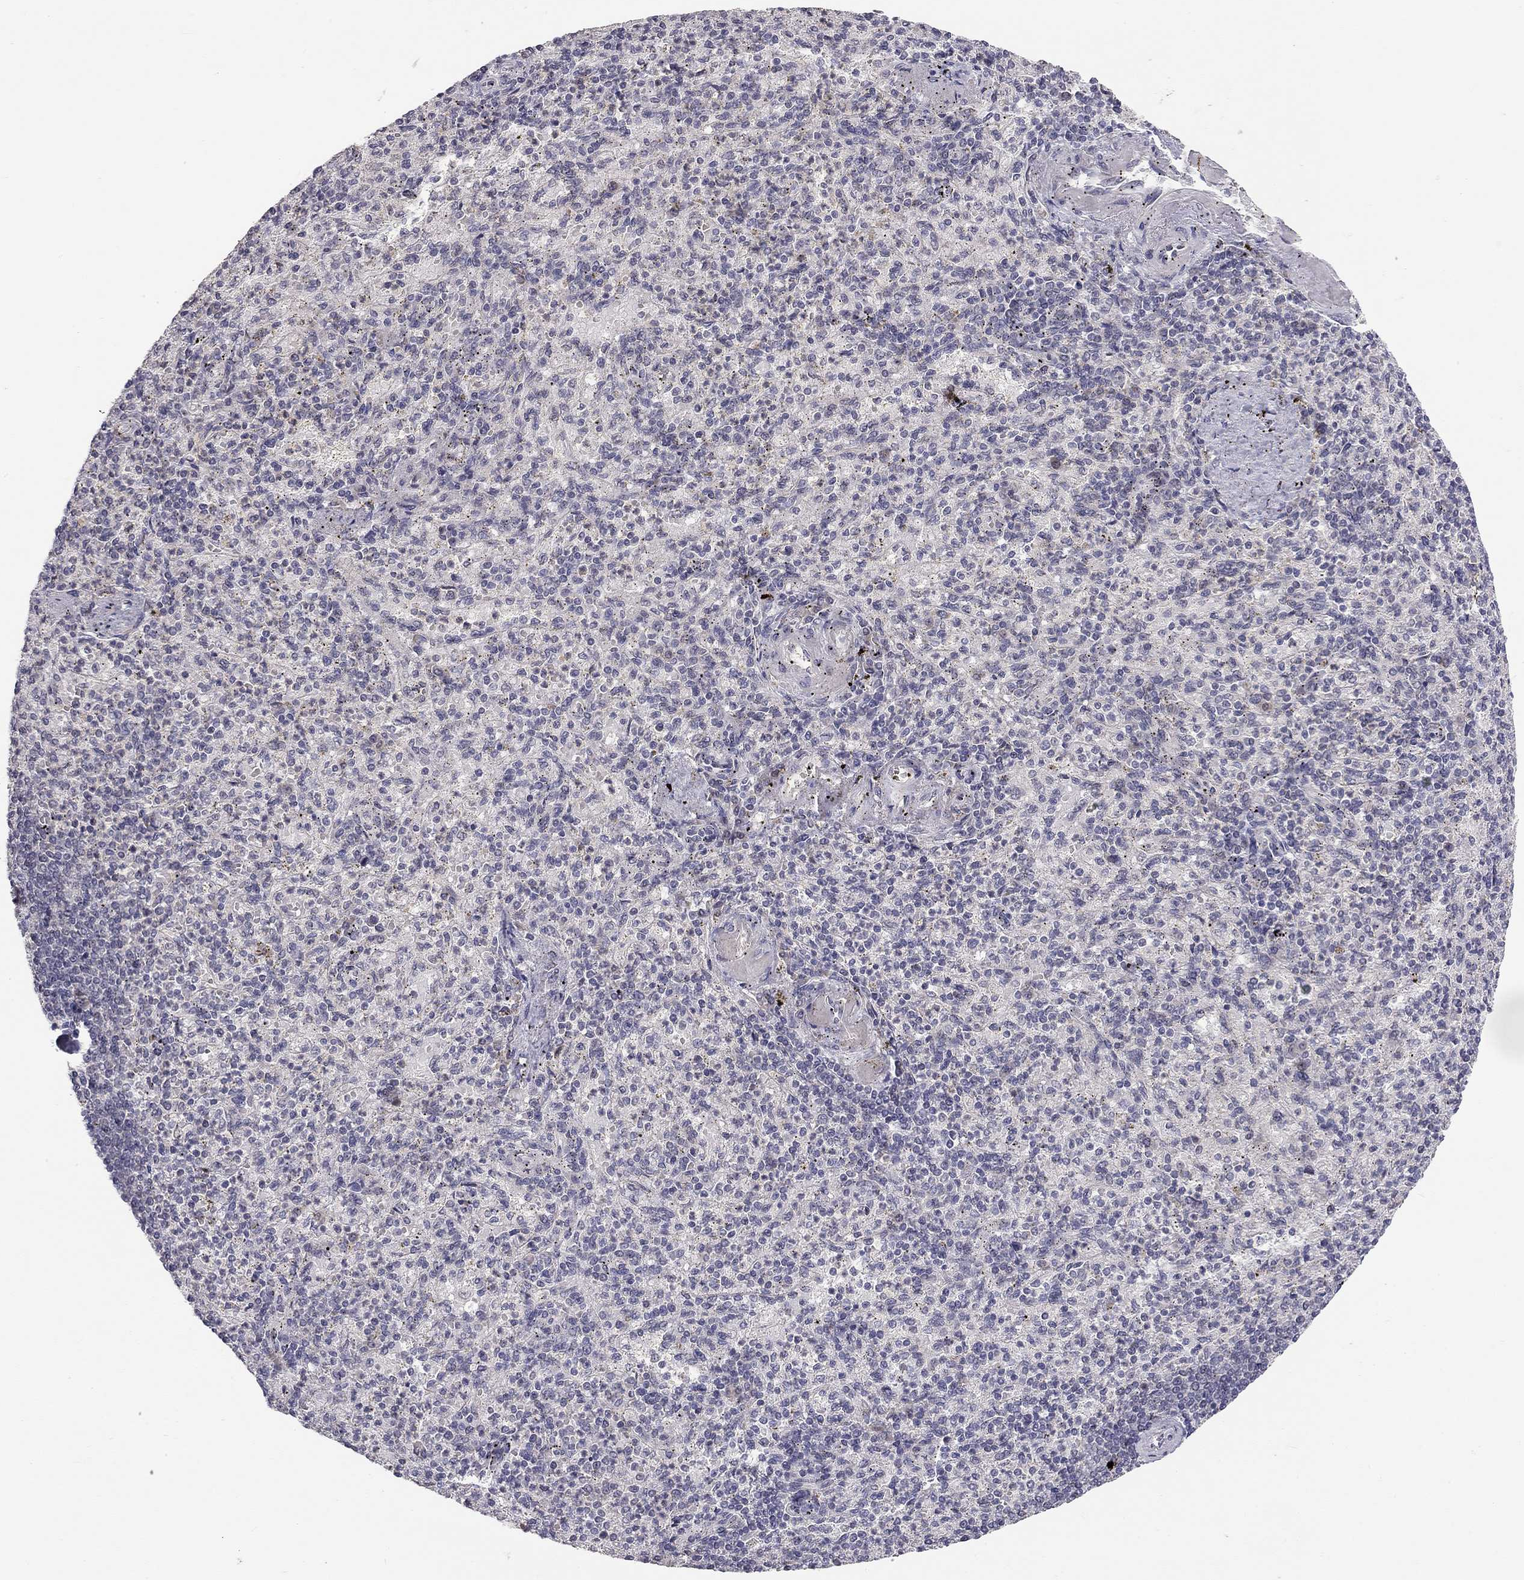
{"staining": {"intensity": "negative", "quantity": "none", "location": "none"}, "tissue": "spleen", "cell_type": "Cells in red pulp", "image_type": "normal", "snomed": [{"axis": "morphology", "description": "Normal tissue, NOS"}, {"axis": "topography", "description": "Spleen"}], "caption": "DAB (3,3'-diaminobenzidine) immunohistochemical staining of benign spleen demonstrates no significant positivity in cells in red pulp.", "gene": "STXBP6", "patient": {"sex": "female", "age": 74}}